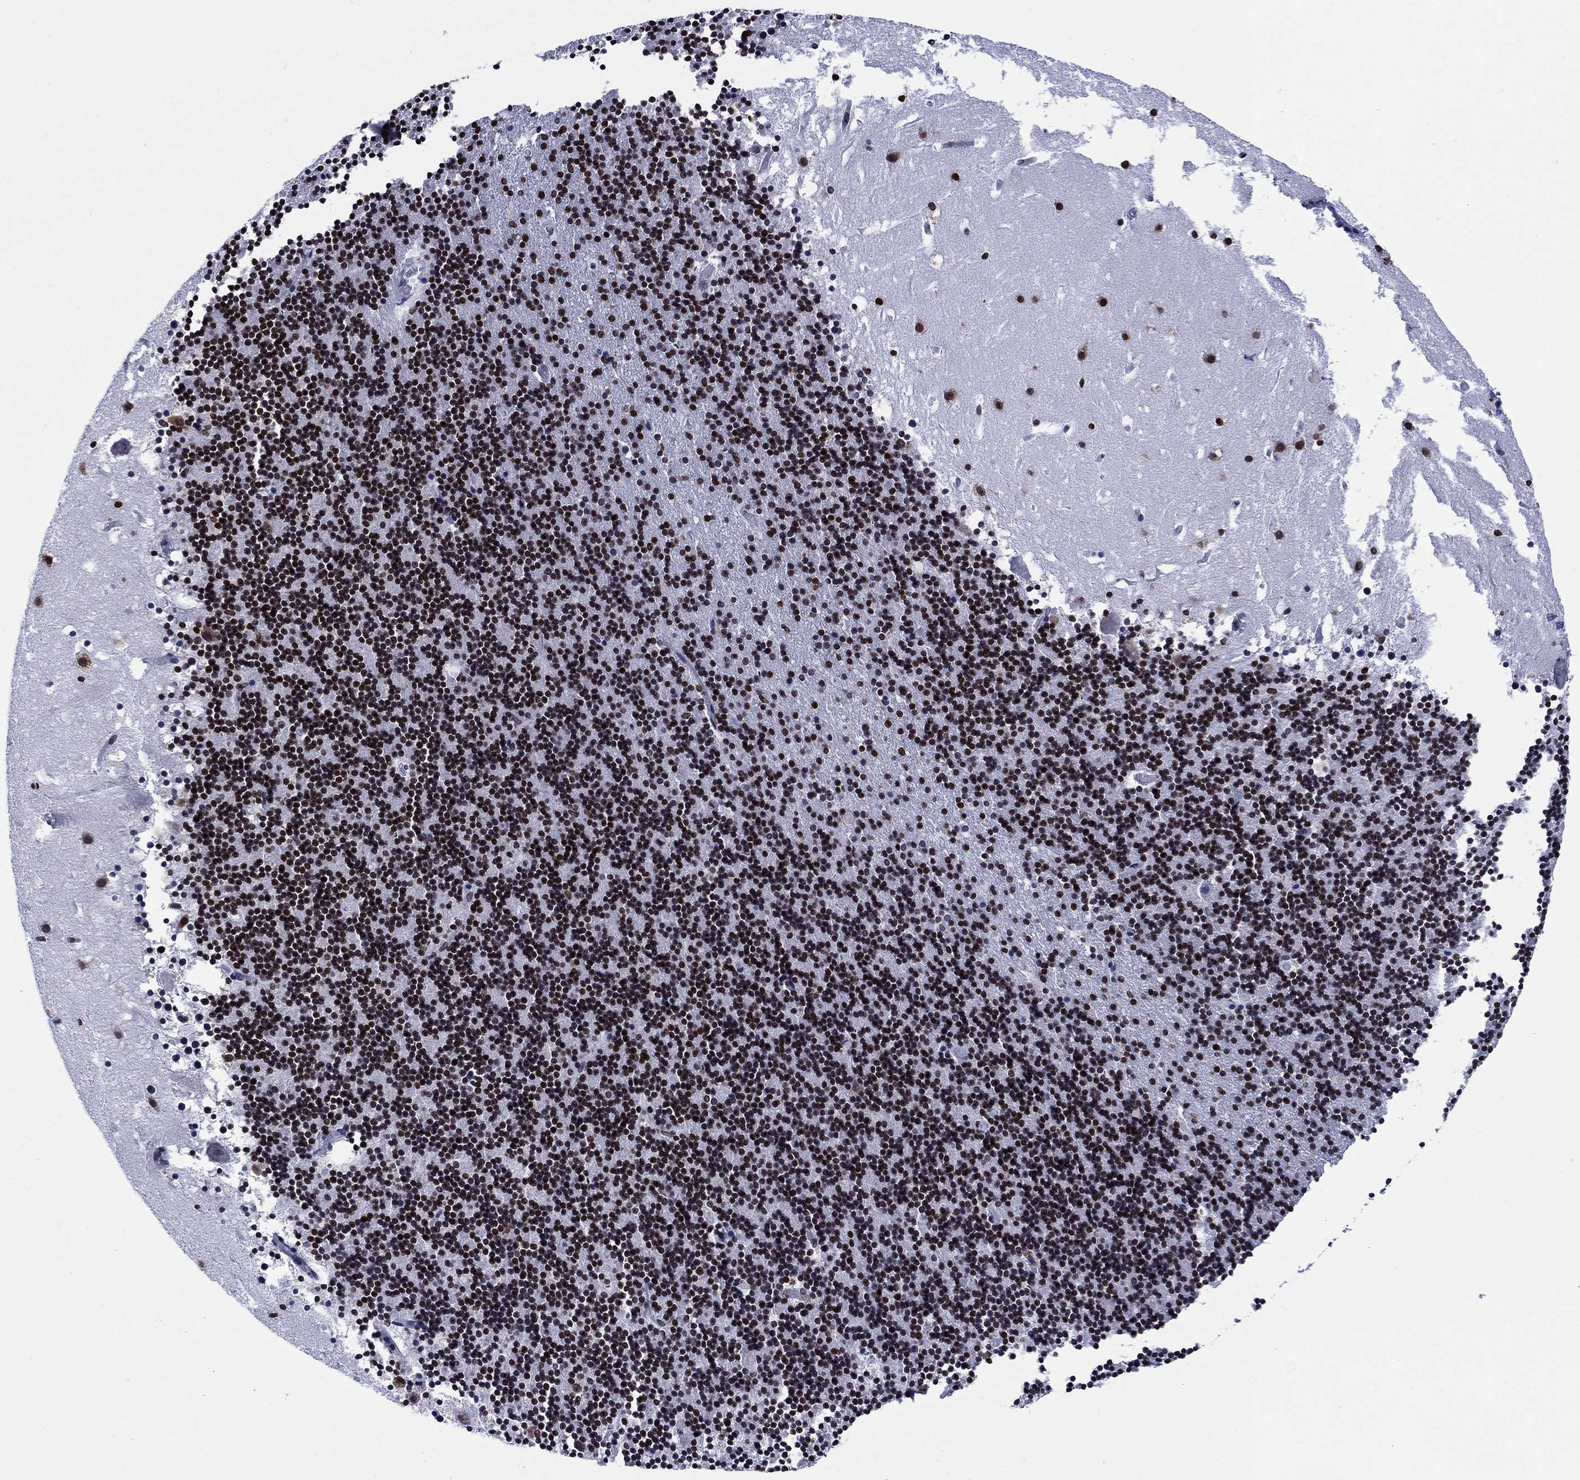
{"staining": {"intensity": "strong", "quantity": "25%-75%", "location": "nuclear"}, "tissue": "cerebellum", "cell_type": "Cells in granular layer", "image_type": "normal", "snomed": [{"axis": "morphology", "description": "Normal tissue, NOS"}, {"axis": "topography", "description": "Cerebellum"}], "caption": "Protein staining exhibits strong nuclear expression in approximately 25%-75% of cells in granular layer in benign cerebellum.", "gene": "HMGA1", "patient": {"sex": "male", "age": 37}}